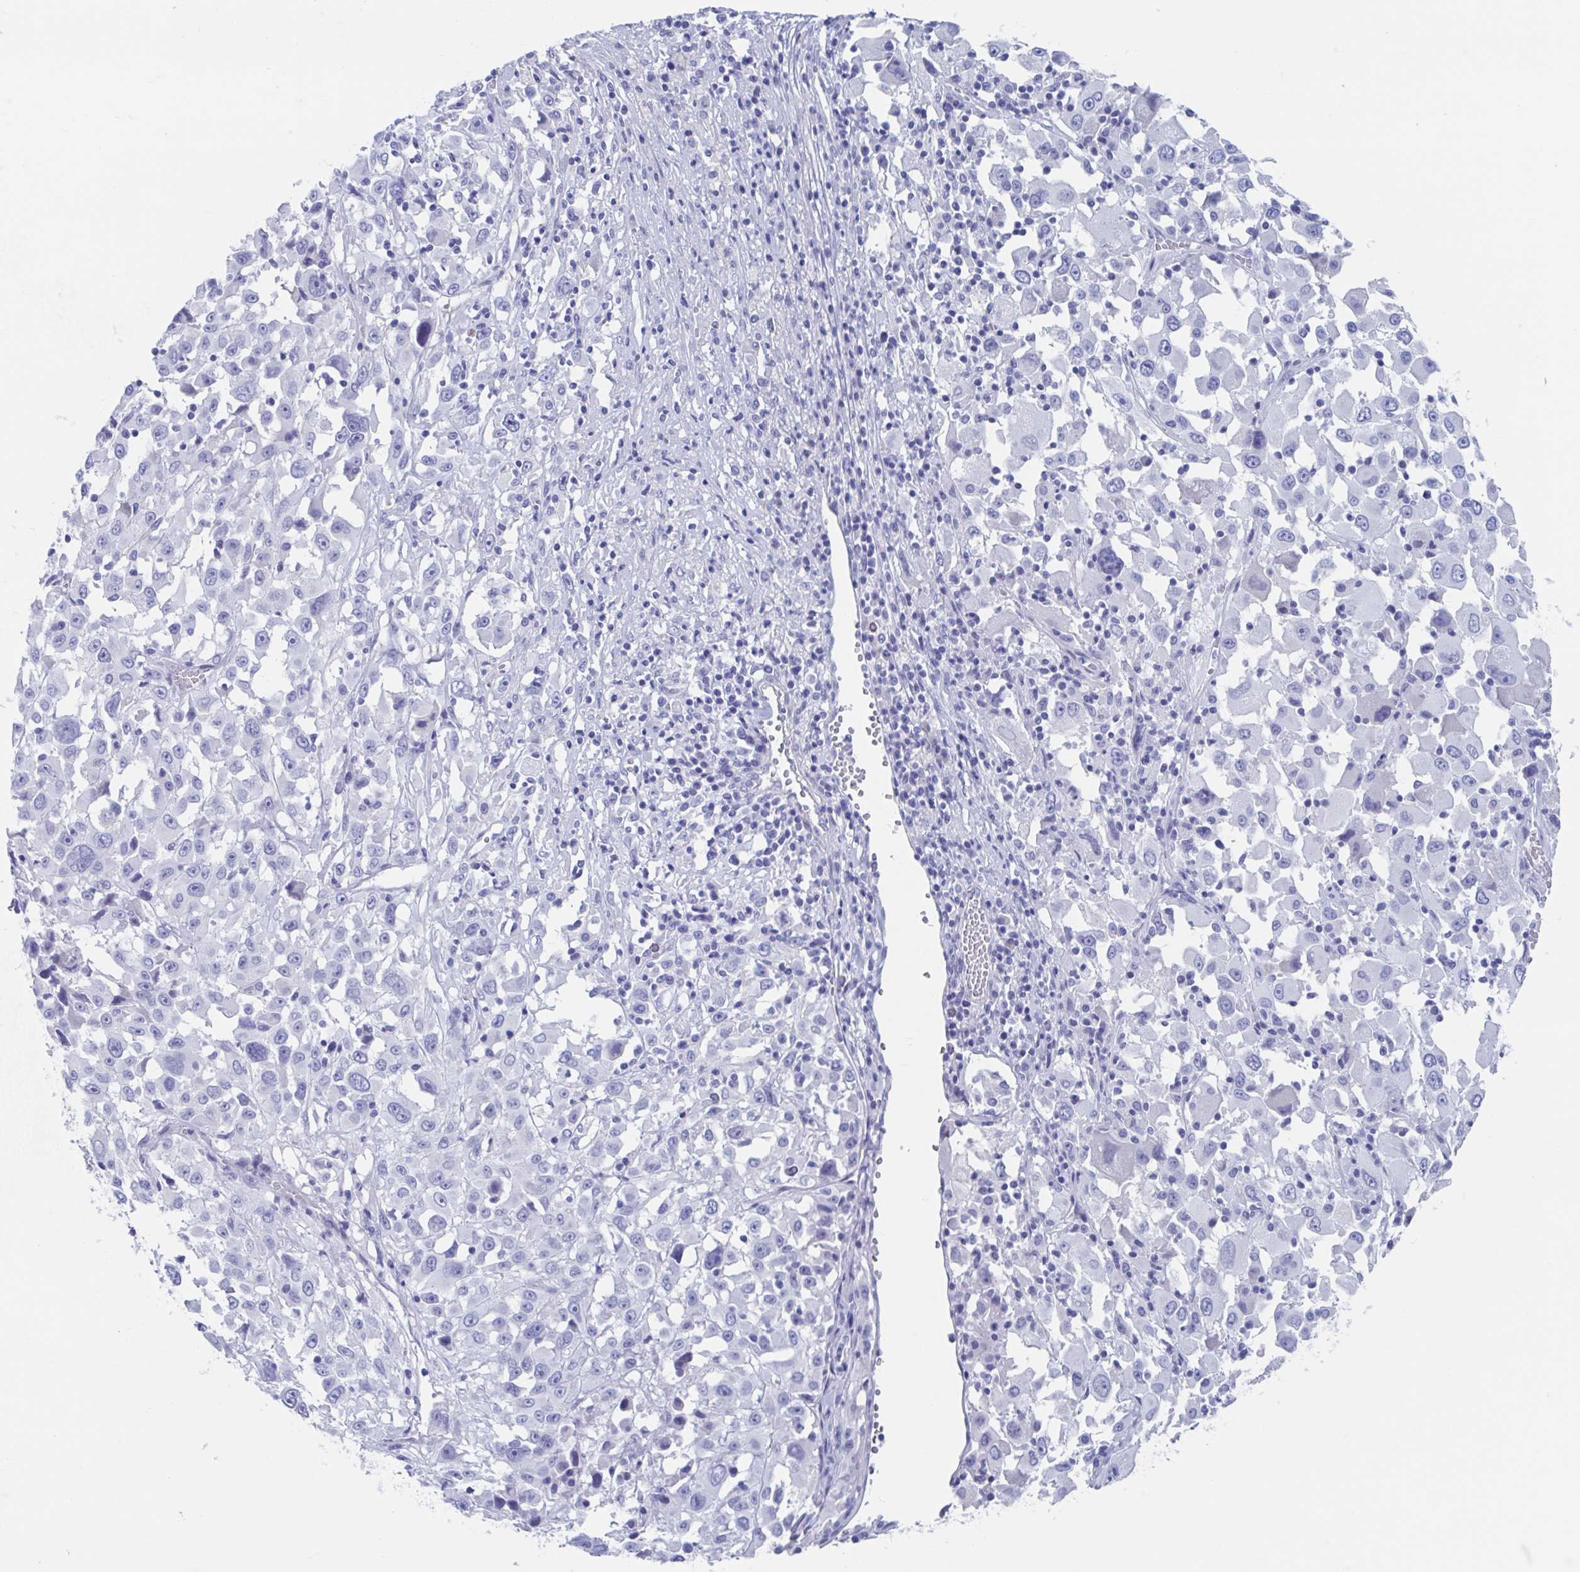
{"staining": {"intensity": "negative", "quantity": "none", "location": "none"}, "tissue": "melanoma", "cell_type": "Tumor cells", "image_type": "cancer", "snomed": [{"axis": "morphology", "description": "Malignant melanoma, Metastatic site"}, {"axis": "topography", "description": "Soft tissue"}], "caption": "A high-resolution micrograph shows immunohistochemistry (IHC) staining of melanoma, which shows no significant positivity in tumor cells.", "gene": "SHCBP1L", "patient": {"sex": "male", "age": 50}}